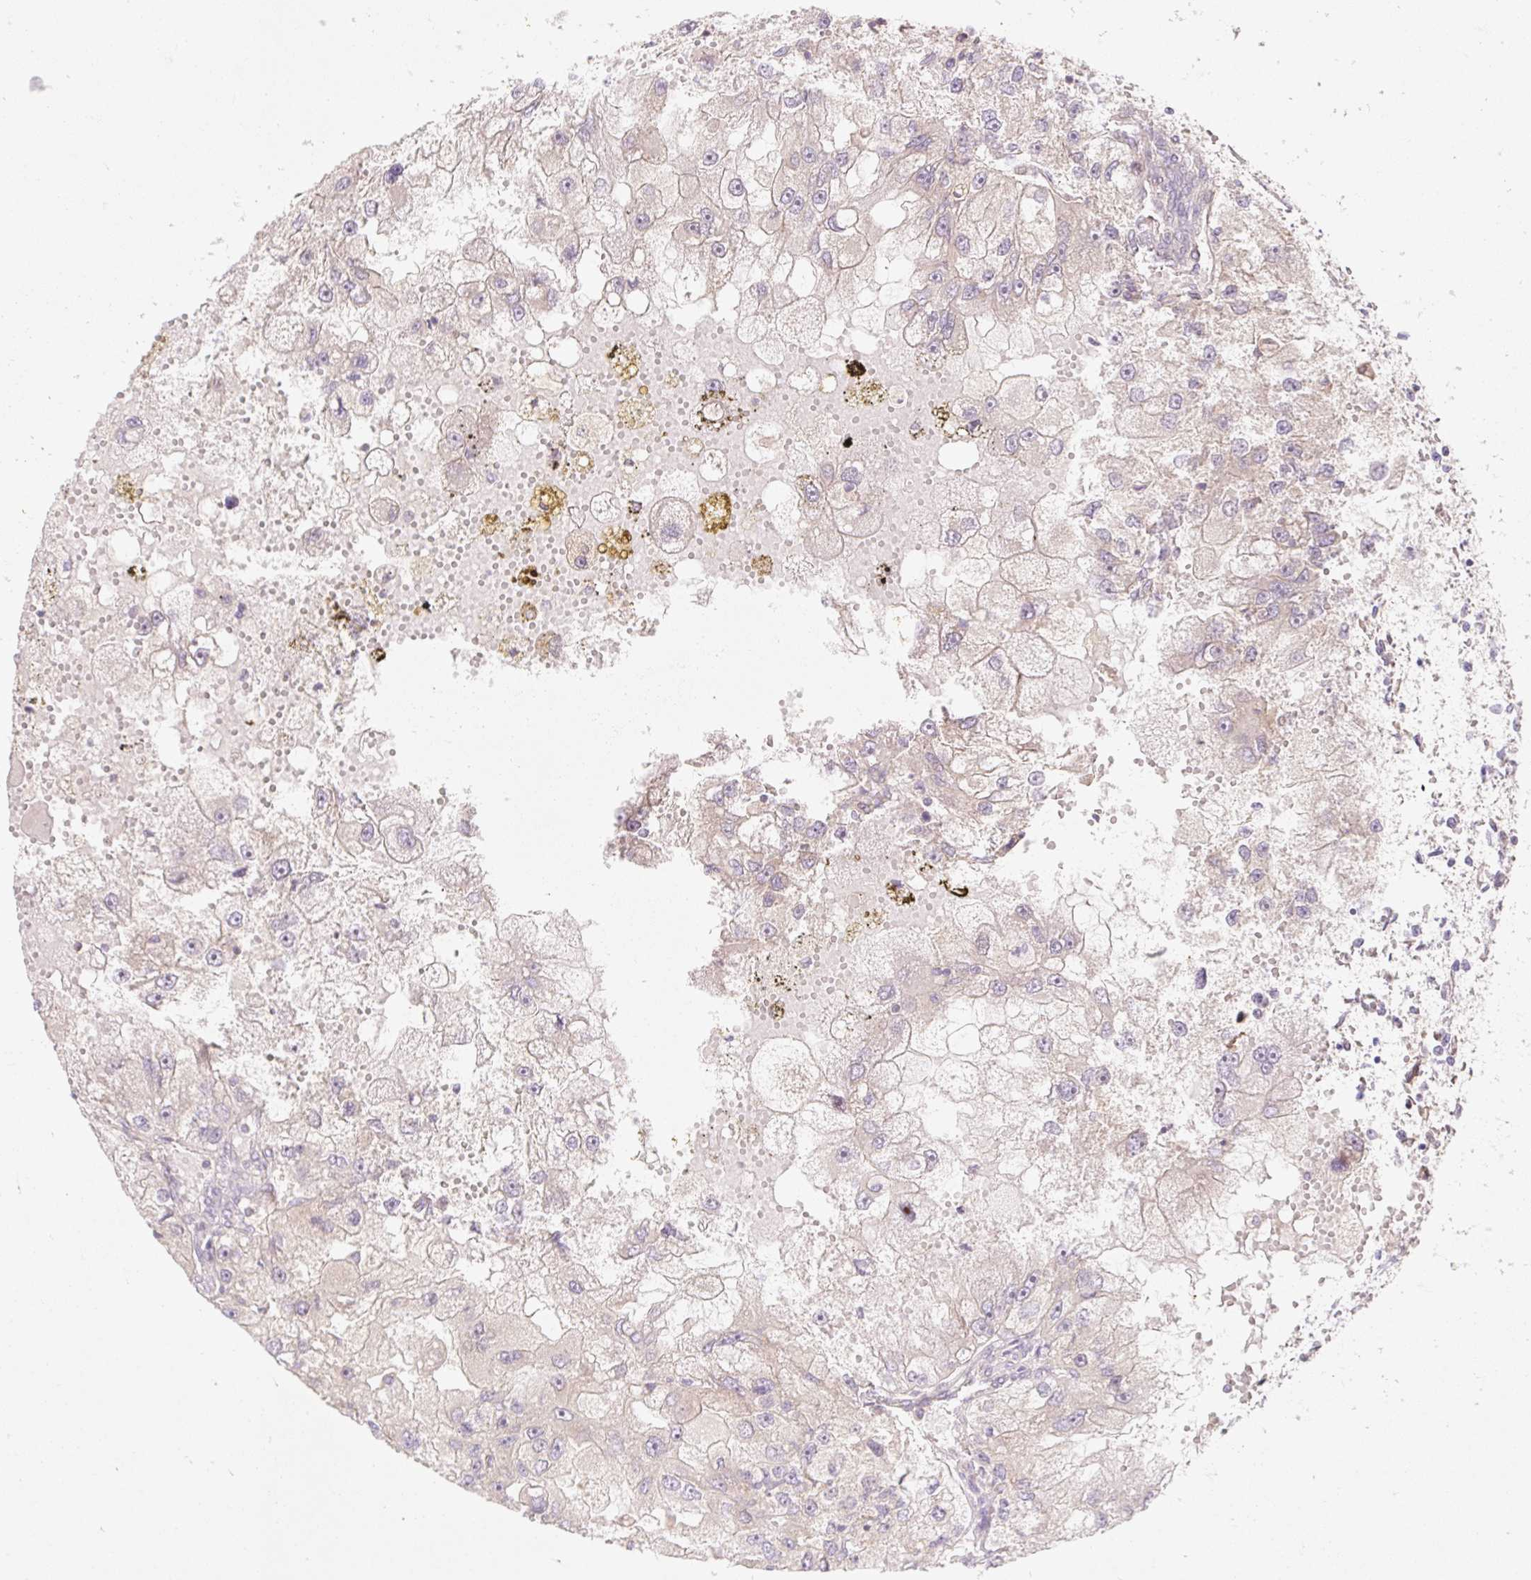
{"staining": {"intensity": "negative", "quantity": "none", "location": "none"}, "tissue": "renal cancer", "cell_type": "Tumor cells", "image_type": "cancer", "snomed": [{"axis": "morphology", "description": "Adenocarcinoma, NOS"}, {"axis": "topography", "description": "Kidney"}], "caption": "The immunohistochemistry image has no significant positivity in tumor cells of renal cancer tissue.", "gene": "EMC10", "patient": {"sex": "male", "age": 63}}